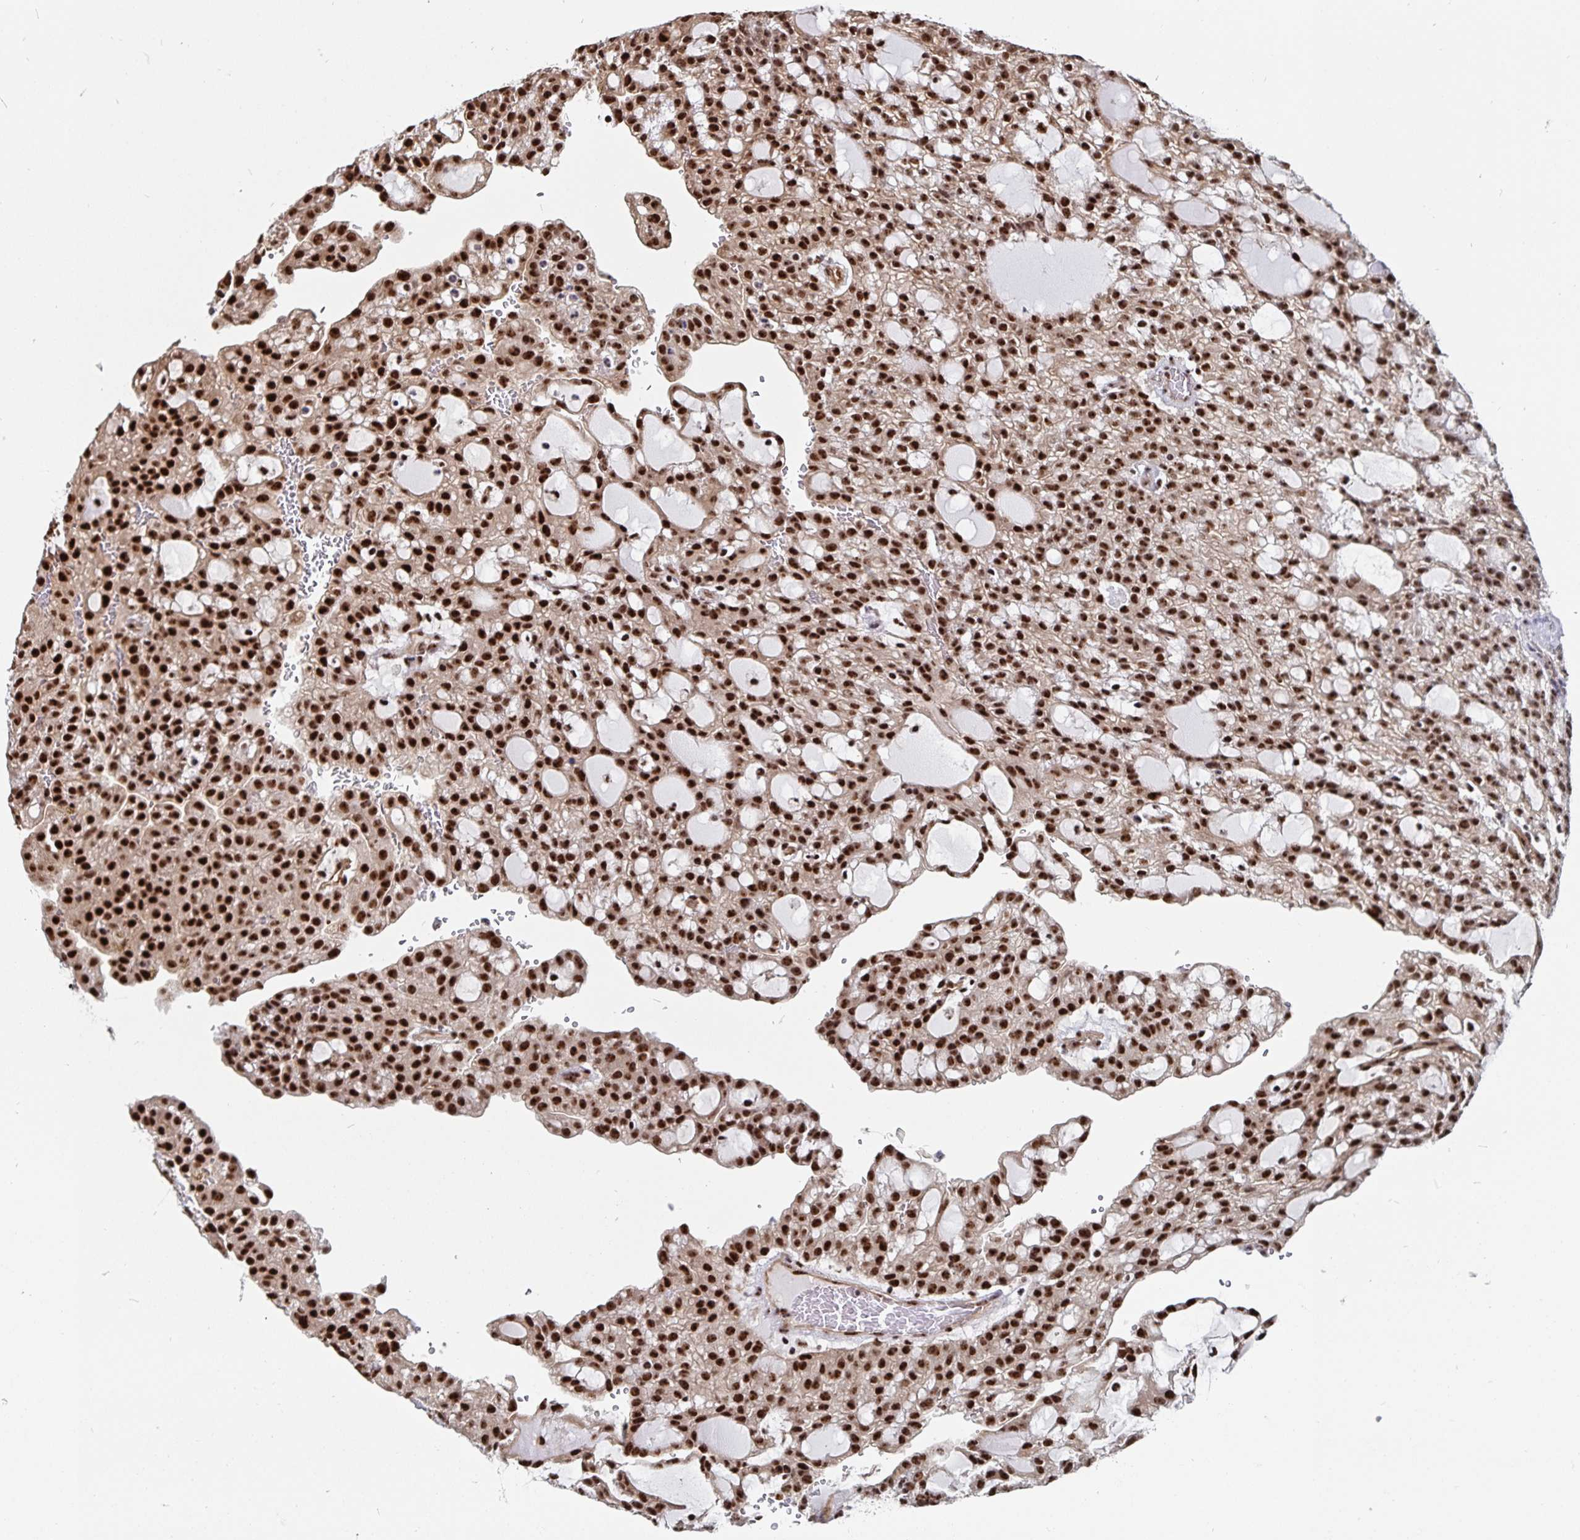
{"staining": {"intensity": "strong", "quantity": ">75%", "location": "nuclear"}, "tissue": "renal cancer", "cell_type": "Tumor cells", "image_type": "cancer", "snomed": [{"axis": "morphology", "description": "Adenocarcinoma, NOS"}, {"axis": "topography", "description": "Kidney"}], "caption": "Protein expression by immunohistochemistry demonstrates strong nuclear expression in about >75% of tumor cells in adenocarcinoma (renal).", "gene": "LAS1L", "patient": {"sex": "male", "age": 63}}